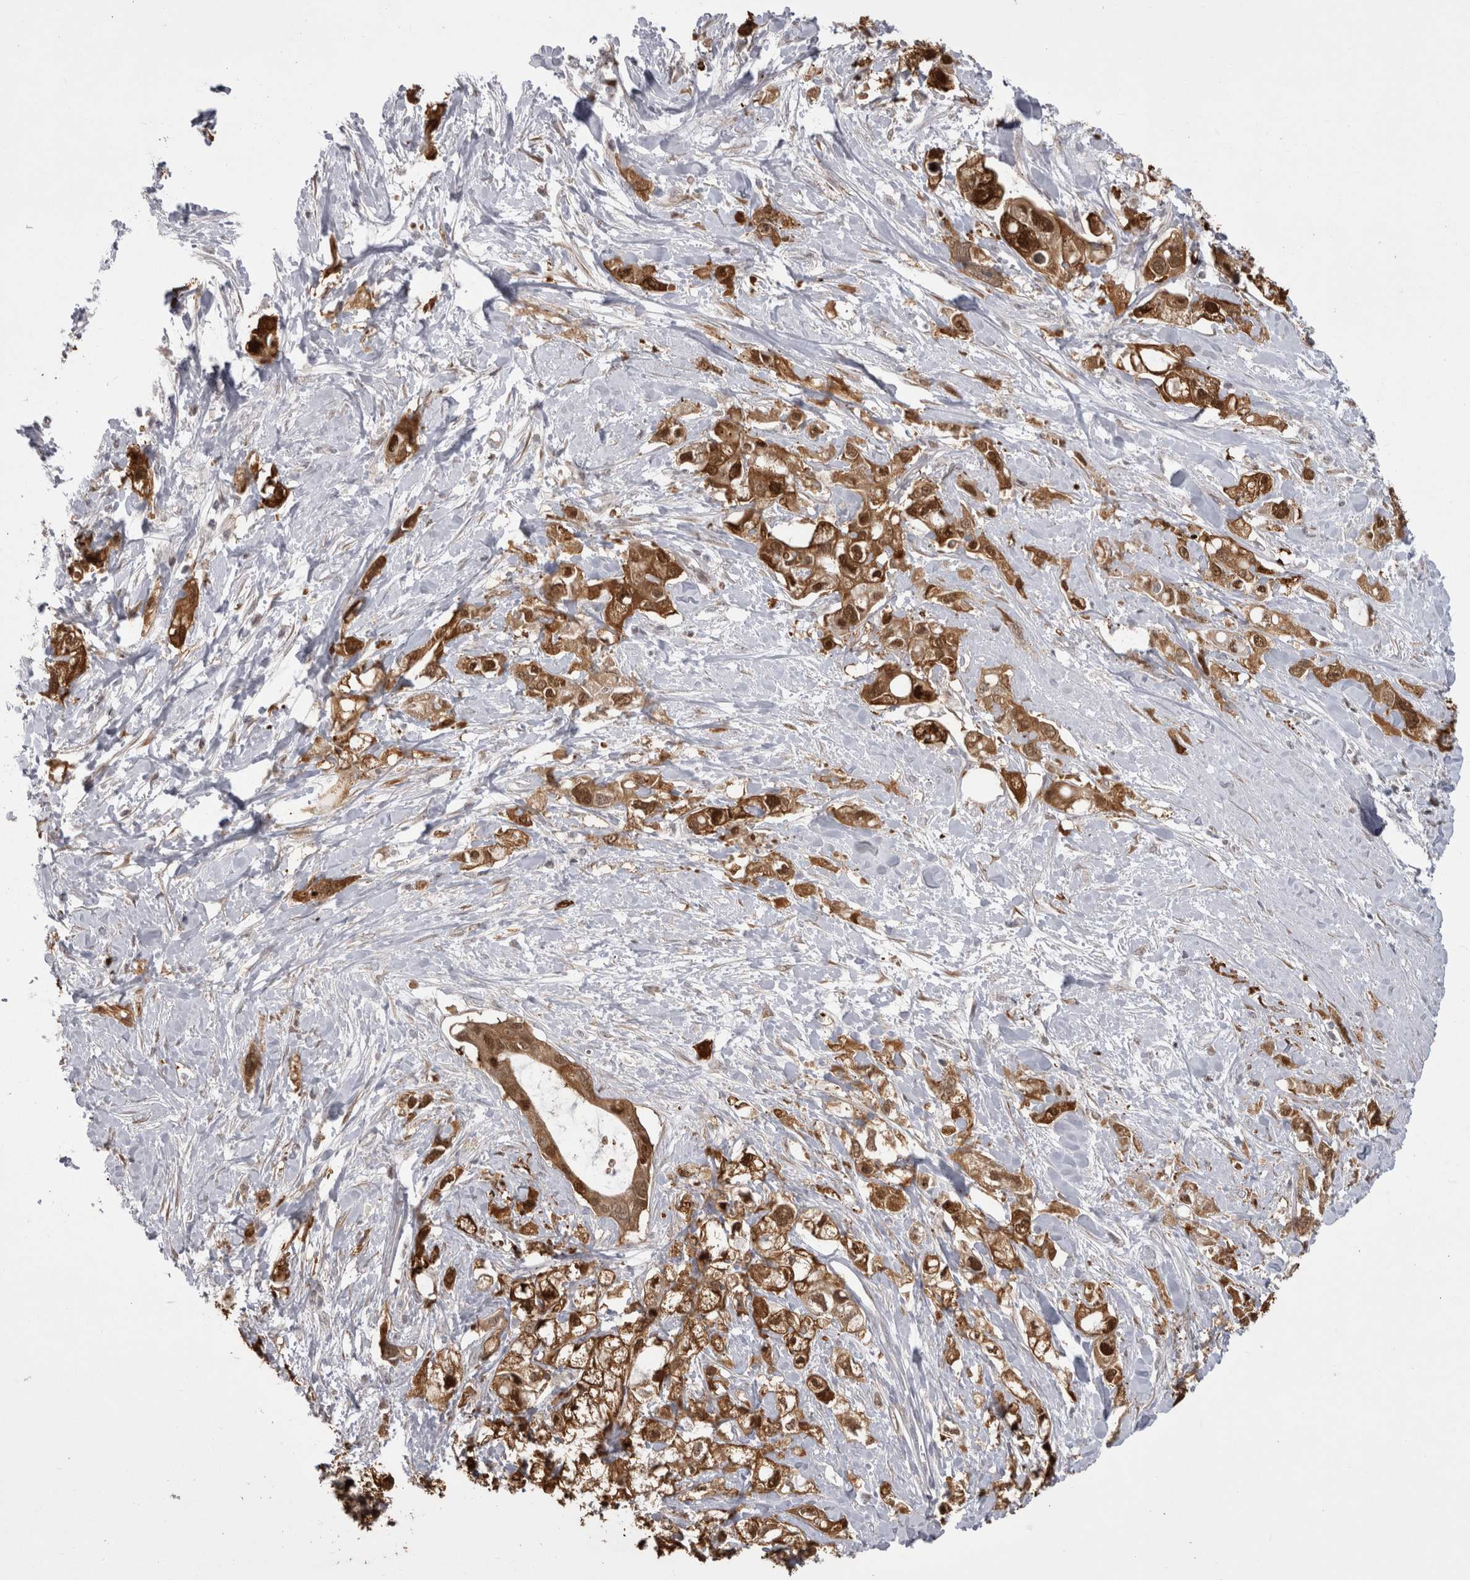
{"staining": {"intensity": "strong", "quantity": ">75%", "location": "cytoplasmic/membranous,nuclear"}, "tissue": "pancreatic cancer", "cell_type": "Tumor cells", "image_type": "cancer", "snomed": [{"axis": "morphology", "description": "Adenocarcinoma, NOS"}, {"axis": "topography", "description": "Pancreas"}], "caption": "Immunohistochemistry (IHC) of pancreatic cancer shows high levels of strong cytoplasmic/membranous and nuclear expression in approximately >75% of tumor cells. Nuclei are stained in blue.", "gene": "CHIC2", "patient": {"sex": "female", "age": 56}}